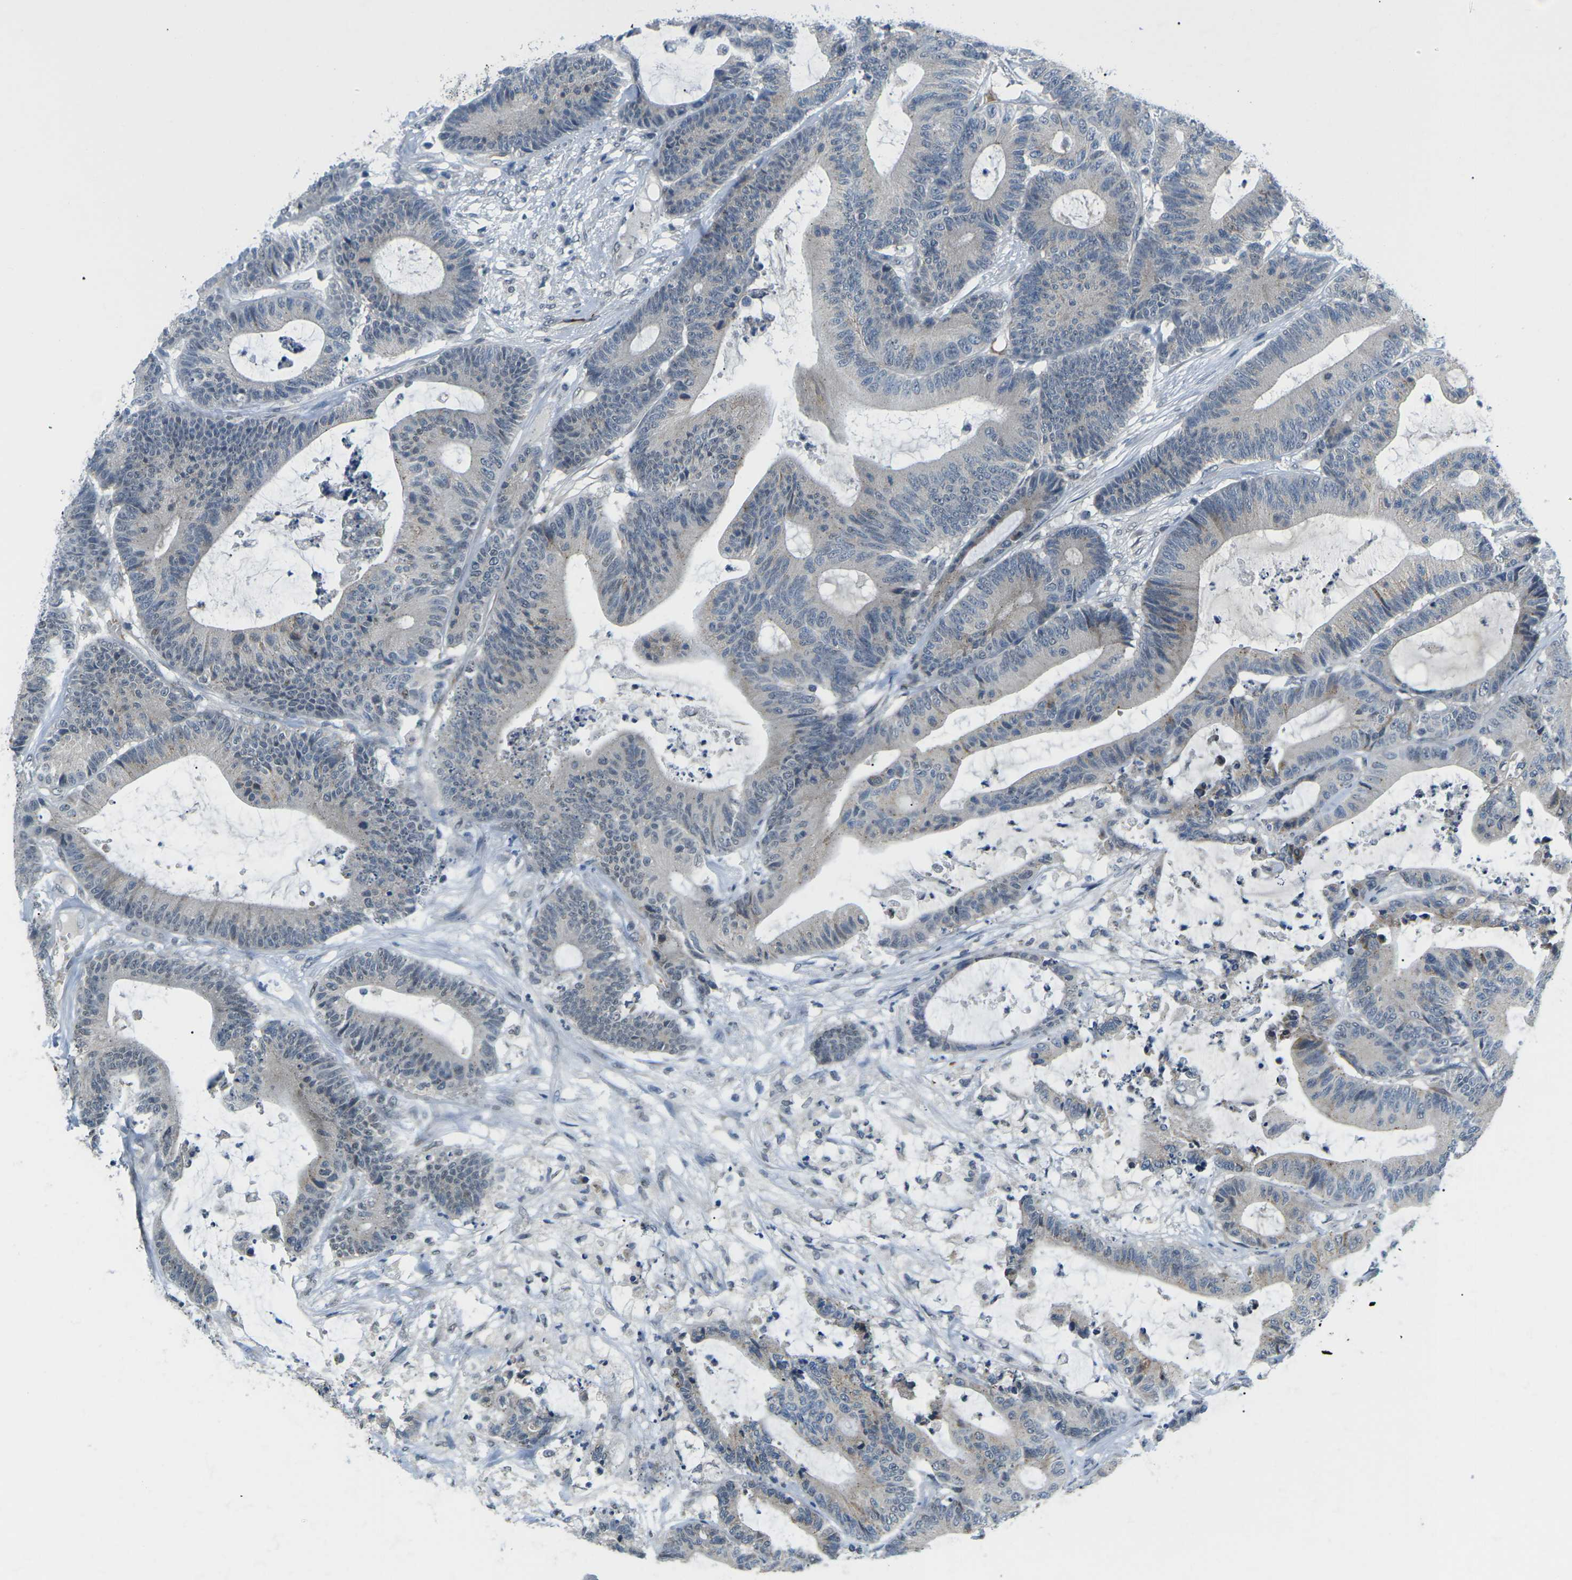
{"staining": {"intensity": "negative", "quantity": "none", "location": "none"}, "tissue": "colorectal cancer", "cell_type": "Tumor cells", "image_type": "cancer", "snomed": [{"axis": "morphology", "description": "Adenocarcinoma, NOS"}, {"axis": "topography", "description": "Colon"}], "caption": "Immunohistochemical staining of colorectal cancer (adenocarcinoma) displays no significant staining in tumor cells.", "gene": "ERBB4", "patient": {"sex": "female", "age": 84}}